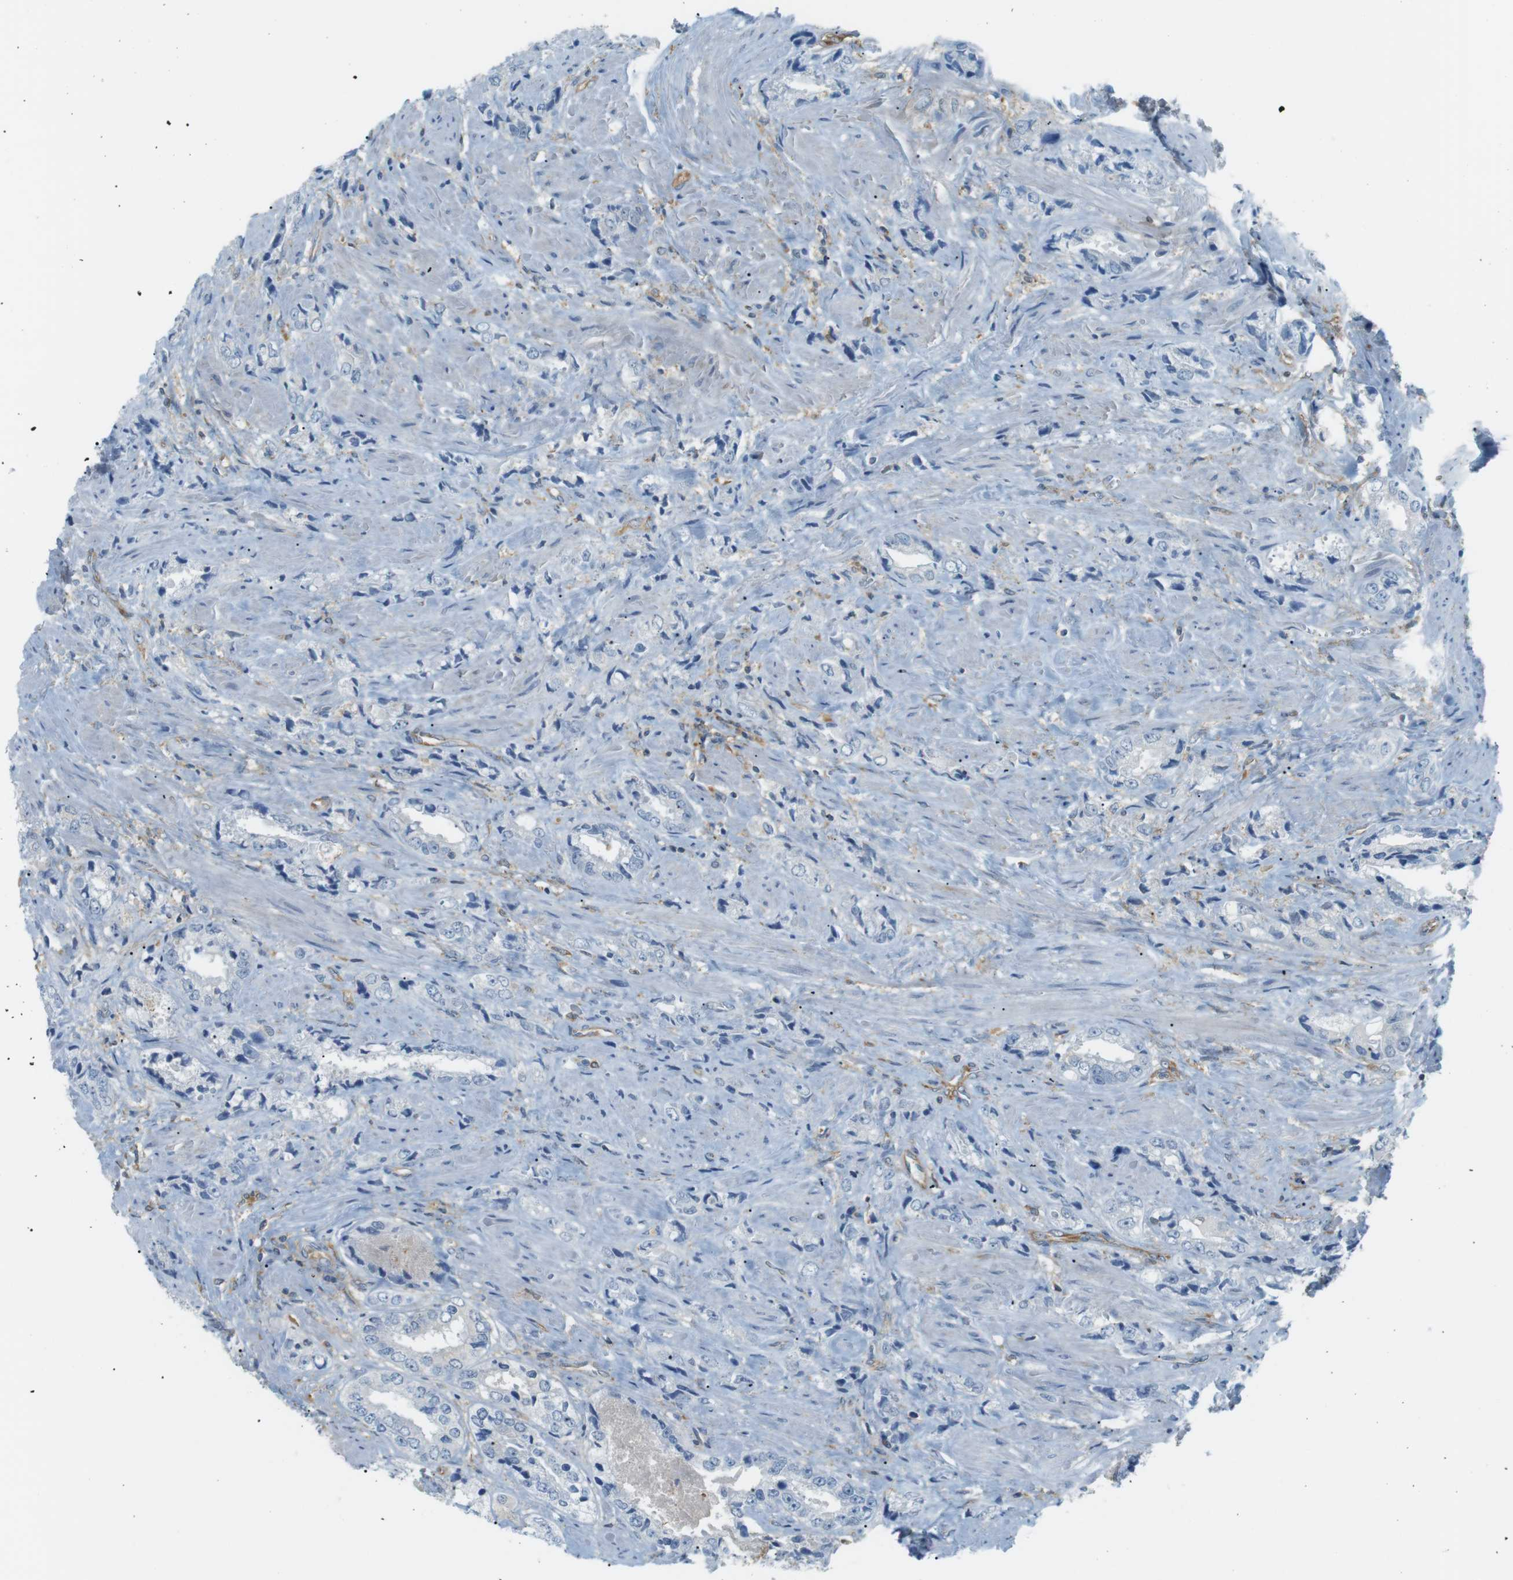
{"staining": {"intensity": "negative", "quantity": "none", "location": "none"}, "tissue": "prostate cancer", "cell_type": "Tumor cells", "image_type": "cancer", "snomed": [{"axis": "morphology", "description": "Adenocarcinoma, High grade"}, {"axis": "topography", "description": "Prostate"}], "caption": "Immunohistochemical staining of prostate cancer (adenocarcinoma (high-grade)) demonstrates no significant expression in tumor cells.", "gene": "PEPD", "patient": {"sex": "male", "age": 61}}